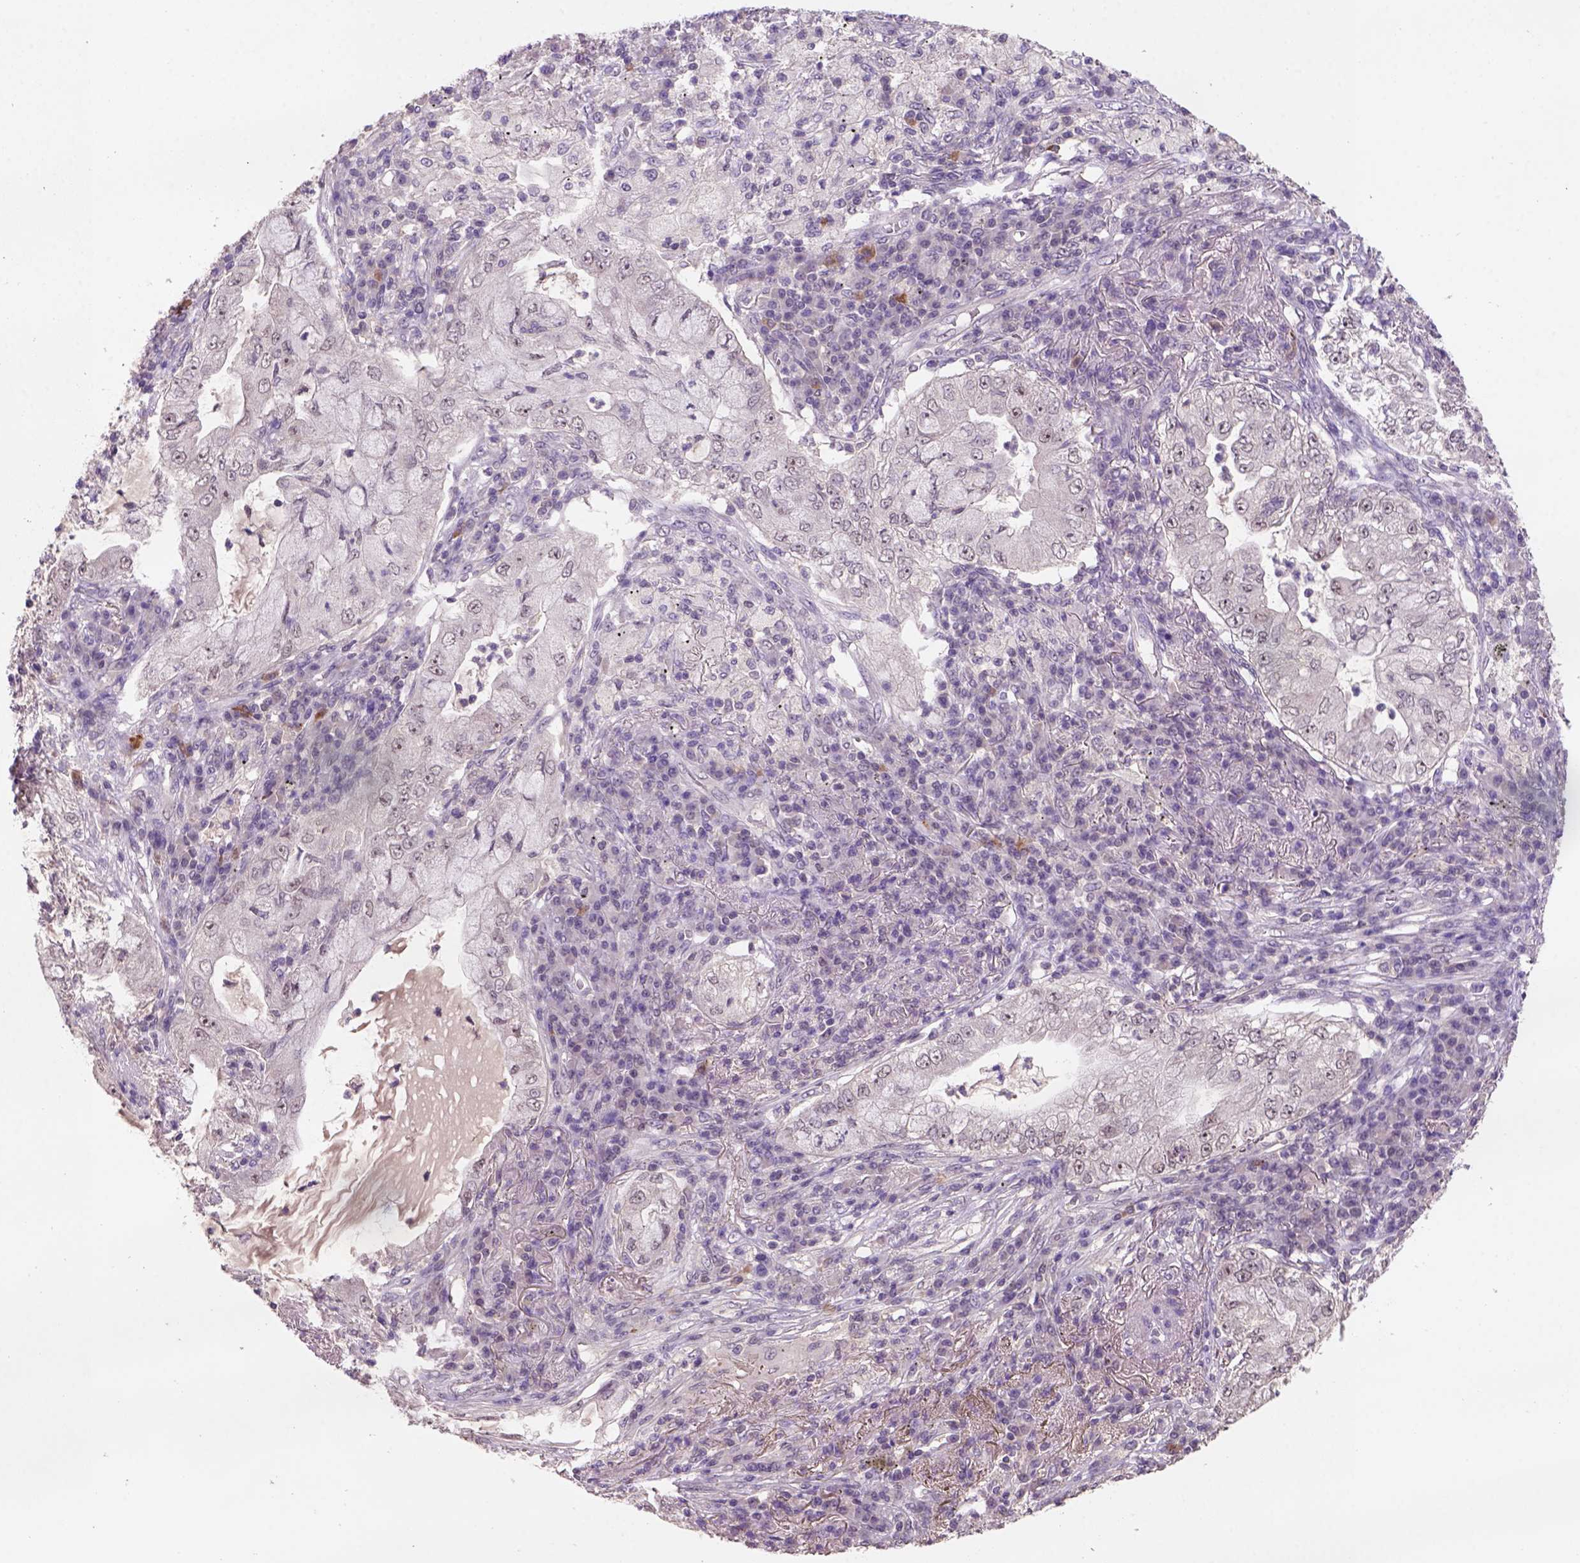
{"staining": {"intensity": "weak", "quantity": ">75%", "location": "cytoplasmic/membranous,nuclear"}, "tissue": "lung cancer", "cell_type": "Tumor cells", "image_type": "cancer", "snomed": [{"axis": "morphology", "description": "Adenocarcinoma, NOS"}, {"axis": "topography", "description": "Lung"}], "caption": "IHC of lung cancer (adenocarcinoma) demonstrates low levels of weak cytoplasmic/membranous and nuclear positivity in approximately >75% of tumor cells.", "gene": "SCML4", "patient": {"sex": "female", "age": 73}}